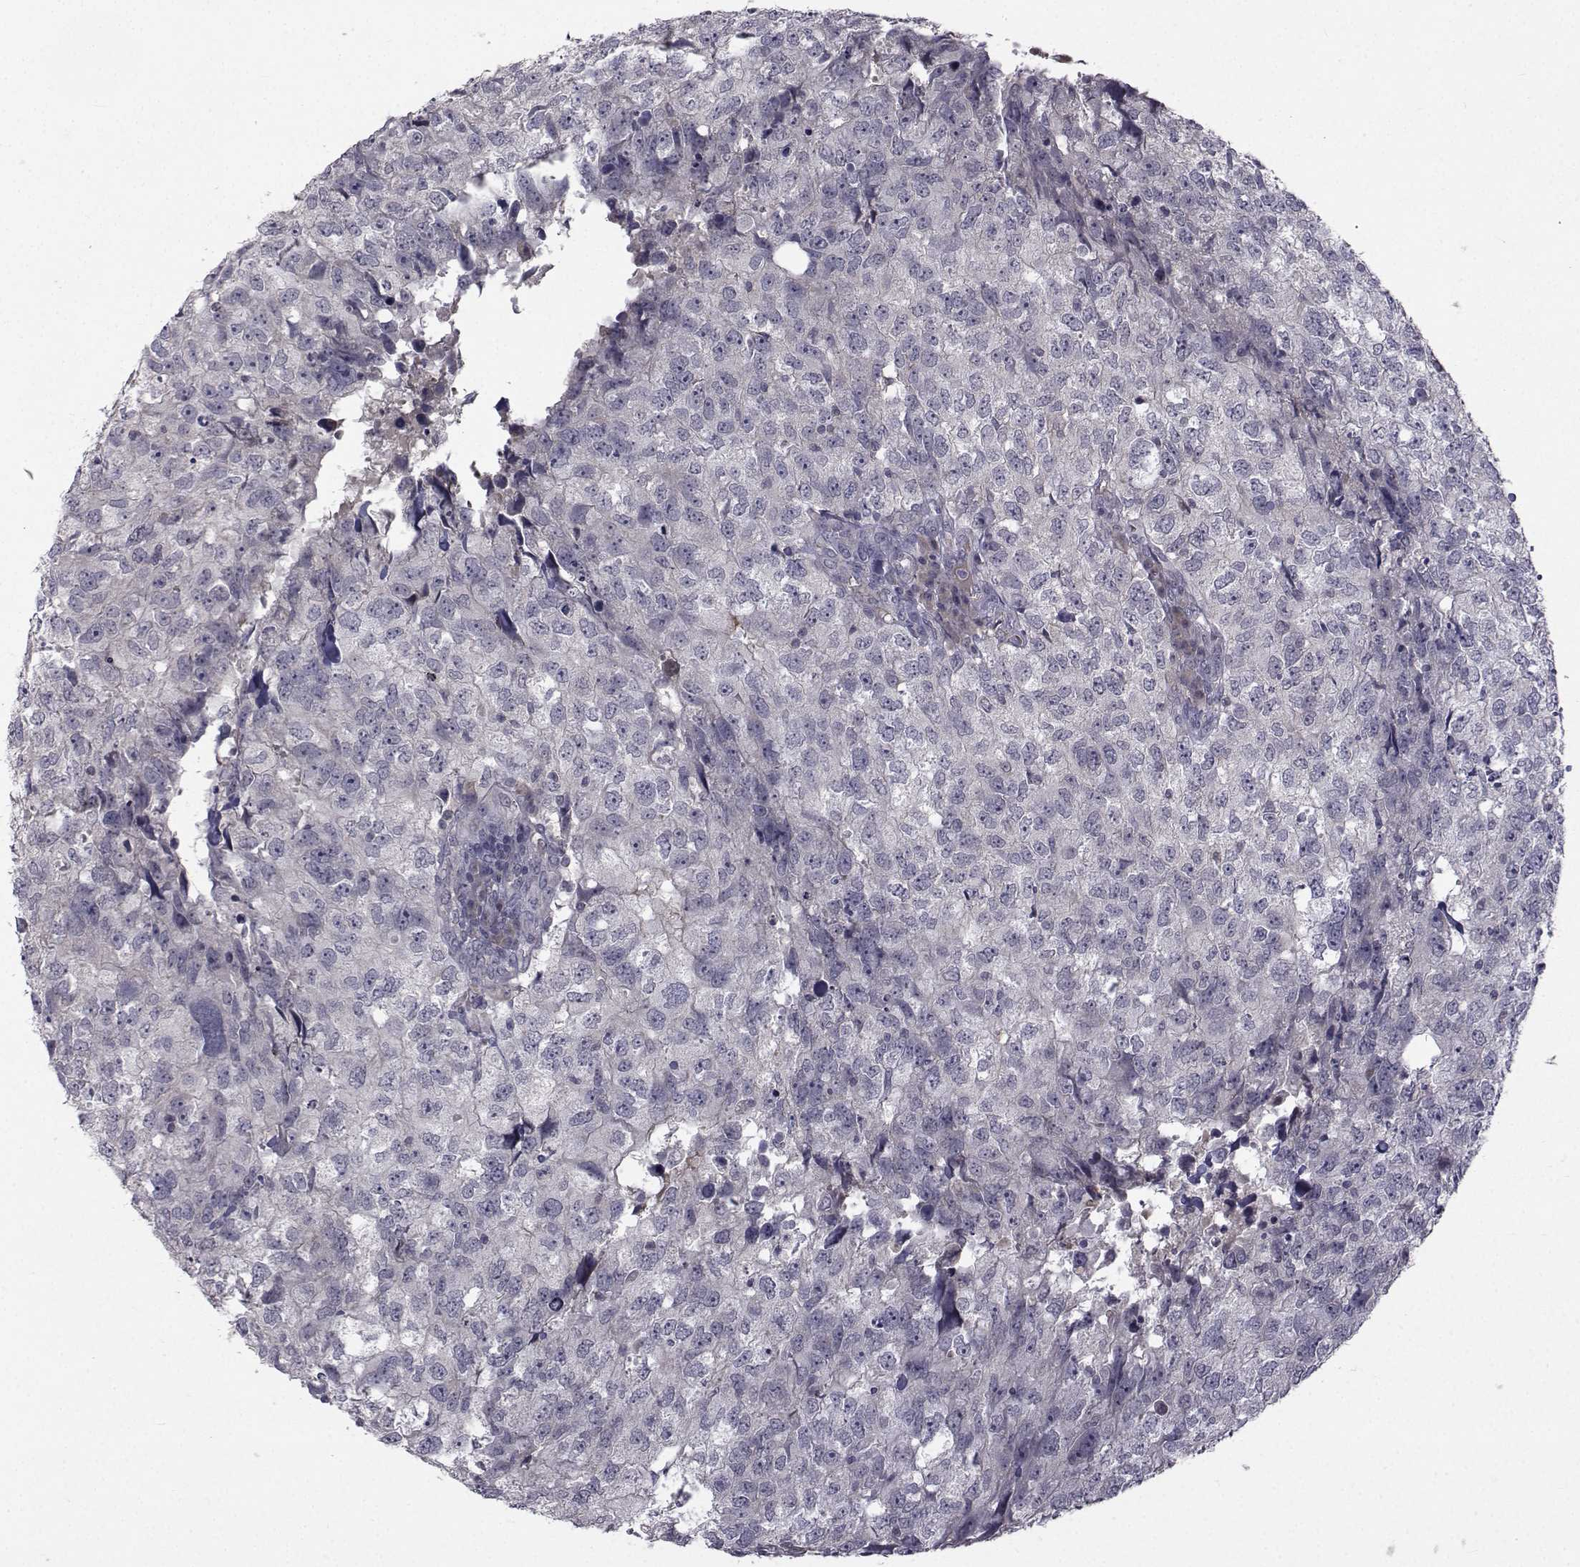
{"staining": {"intensity": "negative", "quantity": "none", "location": "none"}, "tissue": "breast cancer", "cell_type": "Tumor cells", "image_type": "cancer", "snomed": [{"axis": "morphology", "description": "Duct carcinoma"}, {"axis": "topography", "description": "Breast"}], "caption": "Tumor cells show no significant expression in intraductal carcinoma (breast). (DAB (3,3'-diaminobenzidine) immunohistochemistry with hematoxylin counter stain).", "gene": "FDXR", "patient": {"sex": "female", "age": 30}}